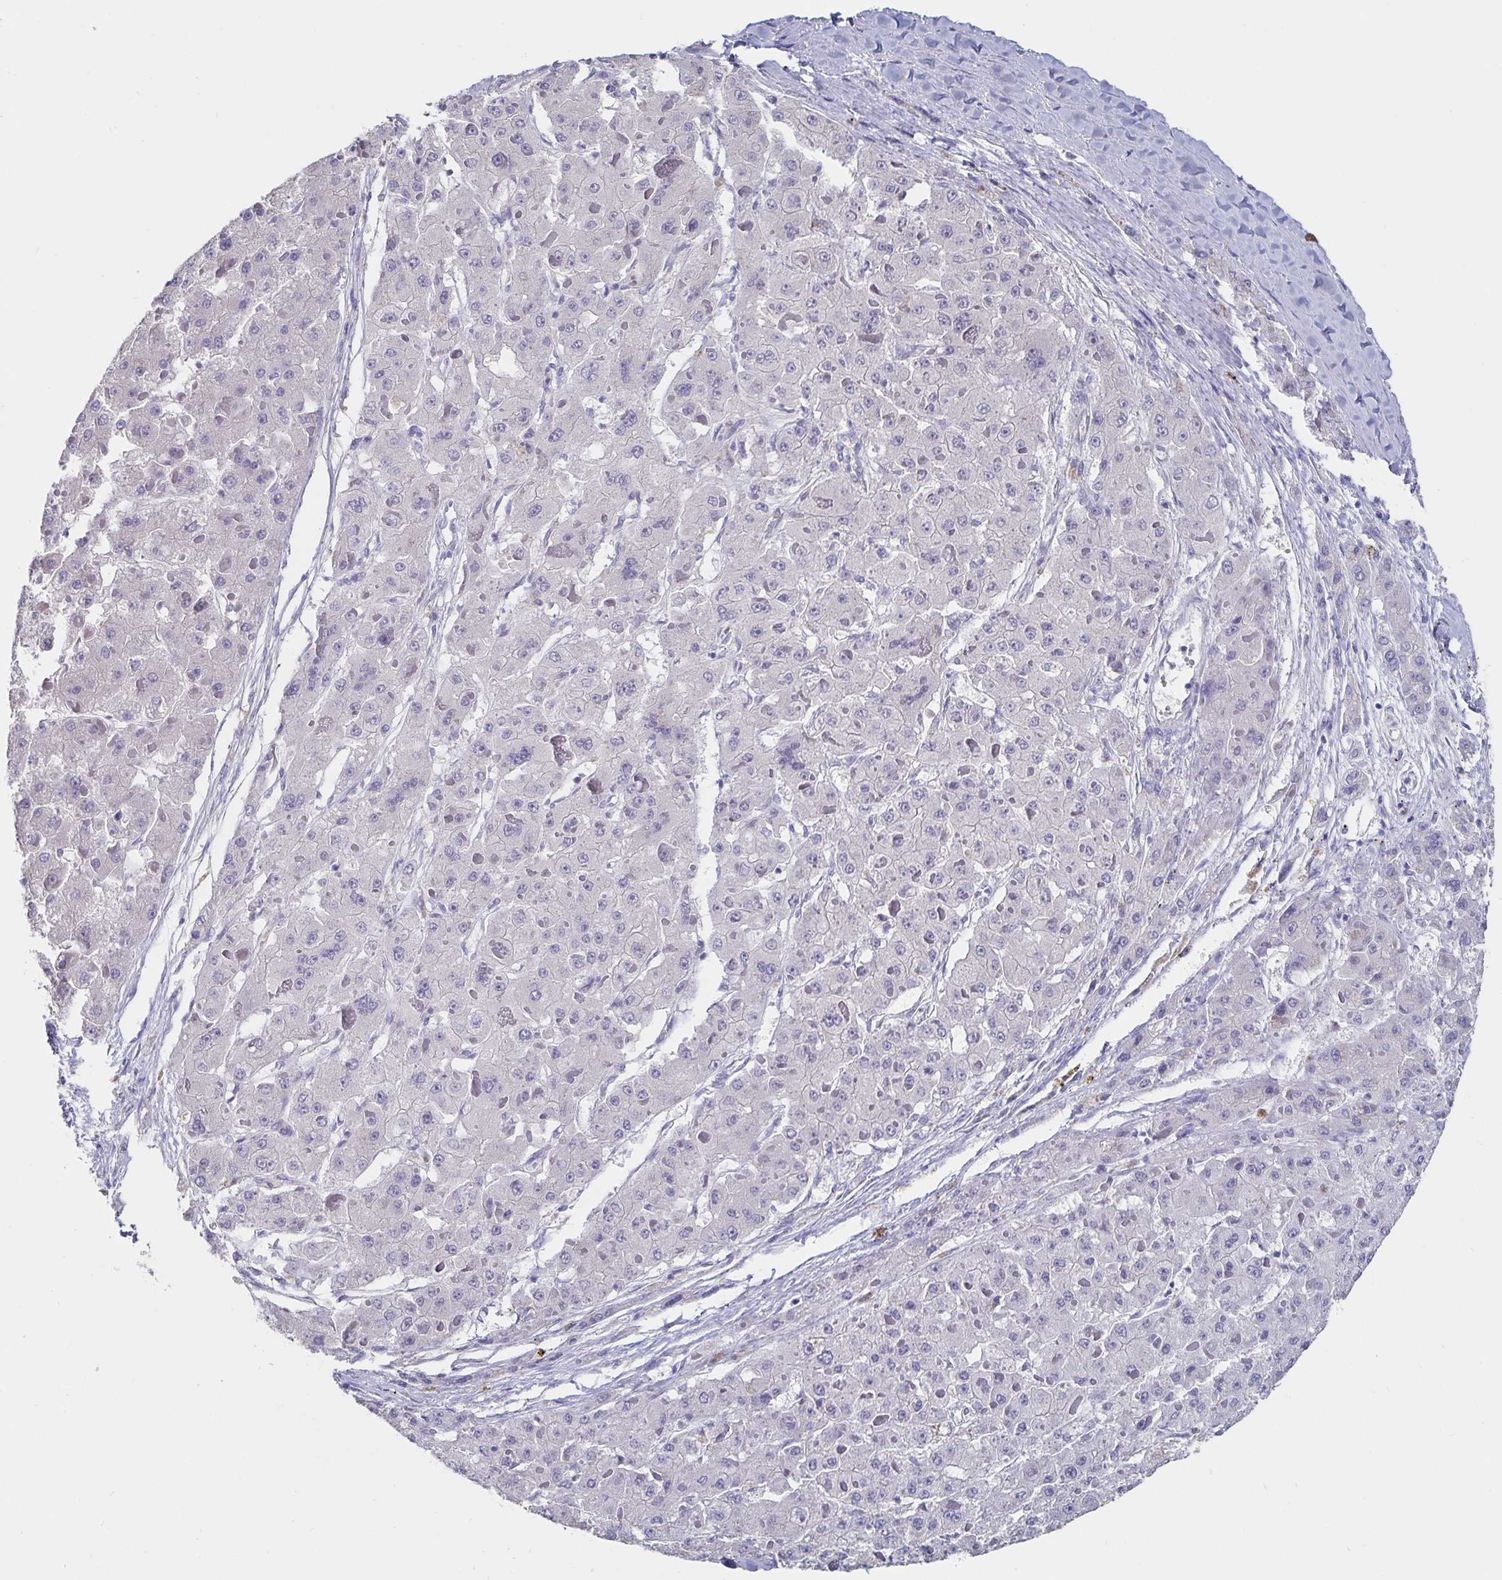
{"staining": {"intensity": "negative", "quantity": "none", "location": "none"}, "tissue": "liver cancer", "cell_type": "Tumor cells", "image_type": "cancer", "snomed": [{"axis": "morphology", "description": "Carcinoma, Hepatocellular, NOS"}, {"axis": "topography", "description": "Liver"}], "caption": "Immunohistochemical staining of liver hepatocellular carcinoma reveals no significant staining in tumor cells.", "gene": "CFAP69", "patient": {"sex": "female", "age": 73}}